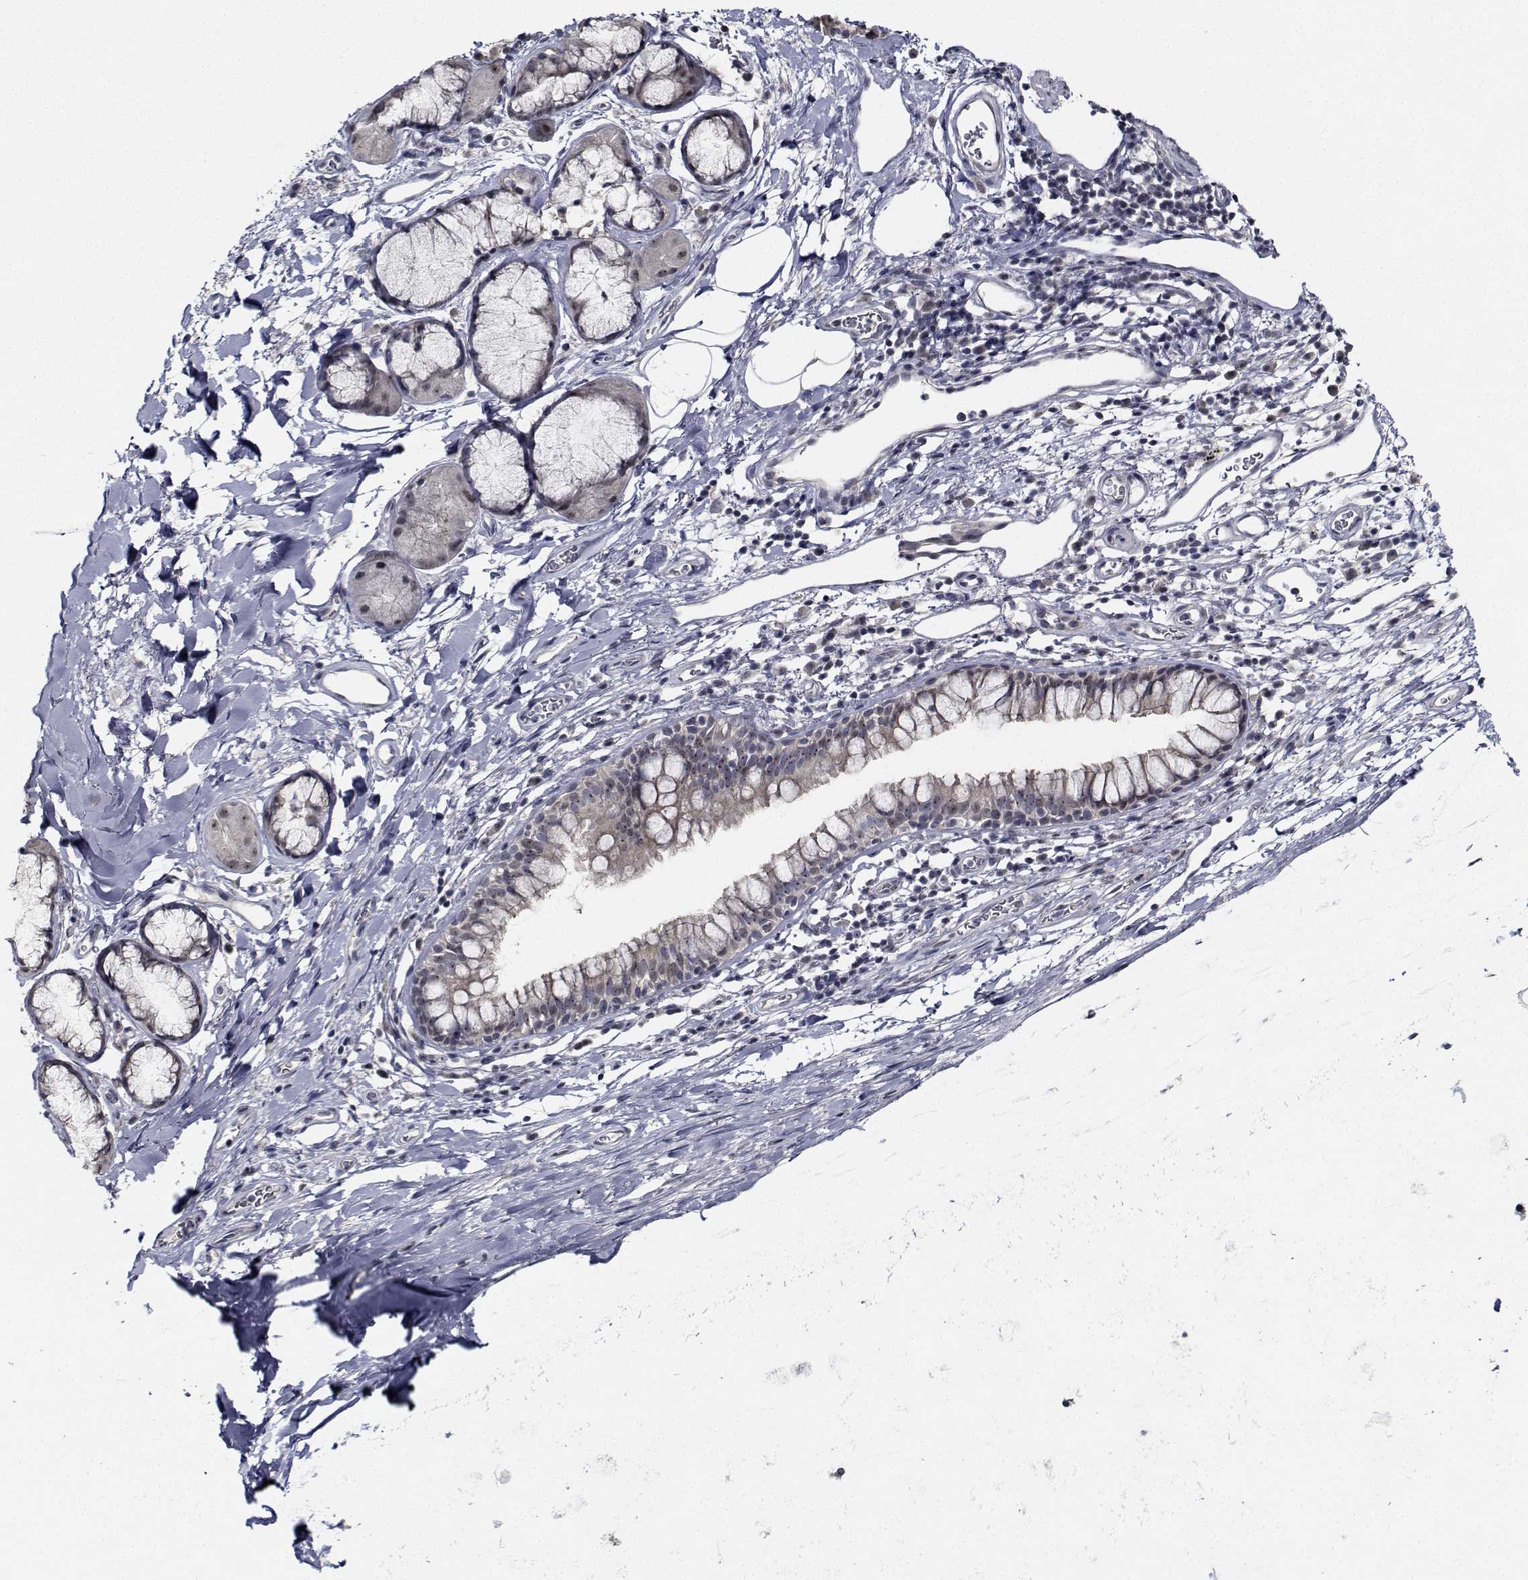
{"staining": {"intensity": "weak", "quantity": "25%-75%", "location": "nuclear"}, "tissue": "bronchus", "cell_type": "Respiratory epithelial cells", "image_type": "normal", "snomed": [{"axis": "morphology", "description": "Normal tissue, NOS"}, {"axis": "topography", "description": "Cartilage tissue"}, {"axis": "topography", "description": "Bronchus"}], "caption": "A photomicrograph showing weak nuclear positivity in about 25%-75% of respiratory epithelial cells in benign bronchus, as visualized by brown immunohistochemical staining.", "gene": "NVL", "patient": {"sex": "male", "age": 58}}